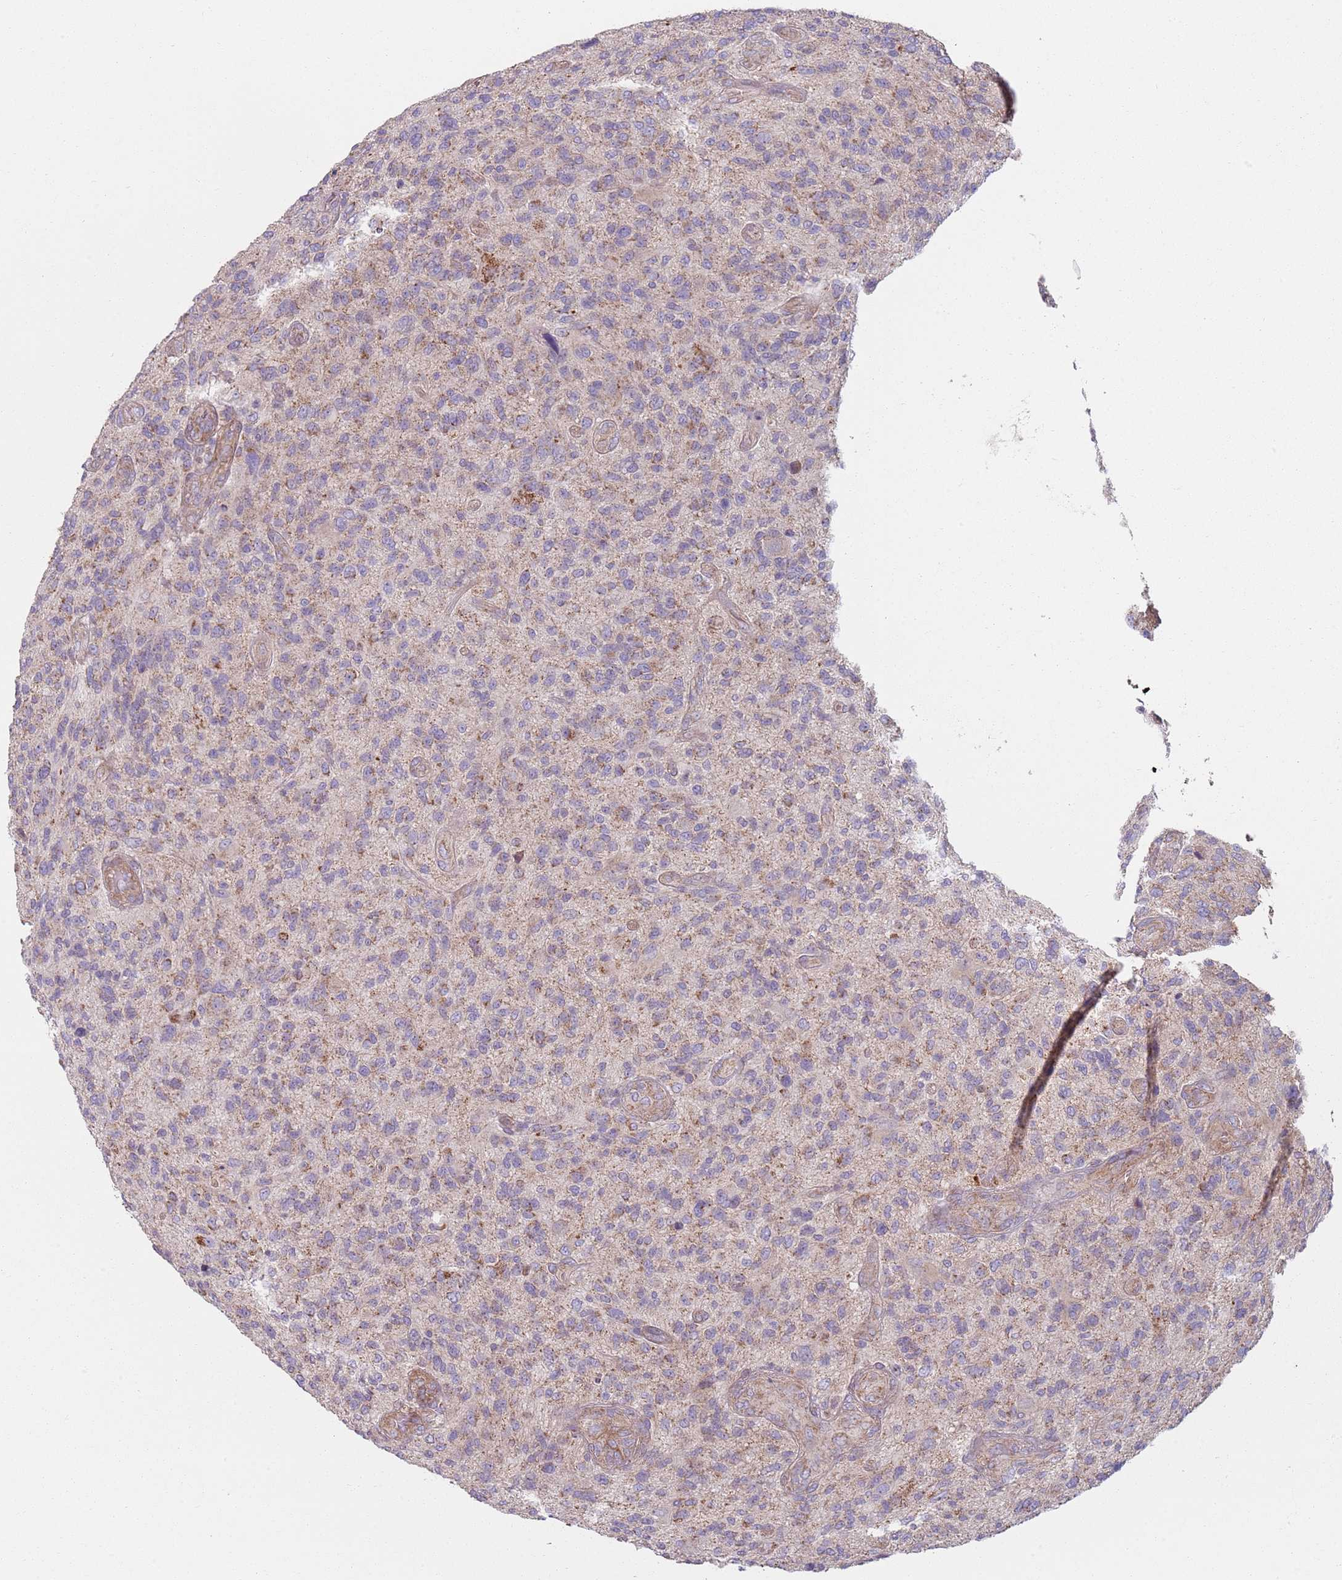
{"staining": {"intensity": "weak", "quantity": "25%-75%", "location": "cytoplasmic/membranous"}, "tissue": "glioma", "cell_type": "Tumor cells", "image_type": "cancer", "snomed": [{"axis": "morphology", "description": "Glioma, malignant, High grade"}, {"axis": "topography", "description": "Brain"}], "caption": "IHC histopathology image of human malignant high-grade glioma stained for a protein (brown), which displays low levels of weak cytoplasmic/membranous positivity in about 25%-75% of tumor cells.", "gene": "GAS8", "patient": {"sex": "male", "age": 47}}